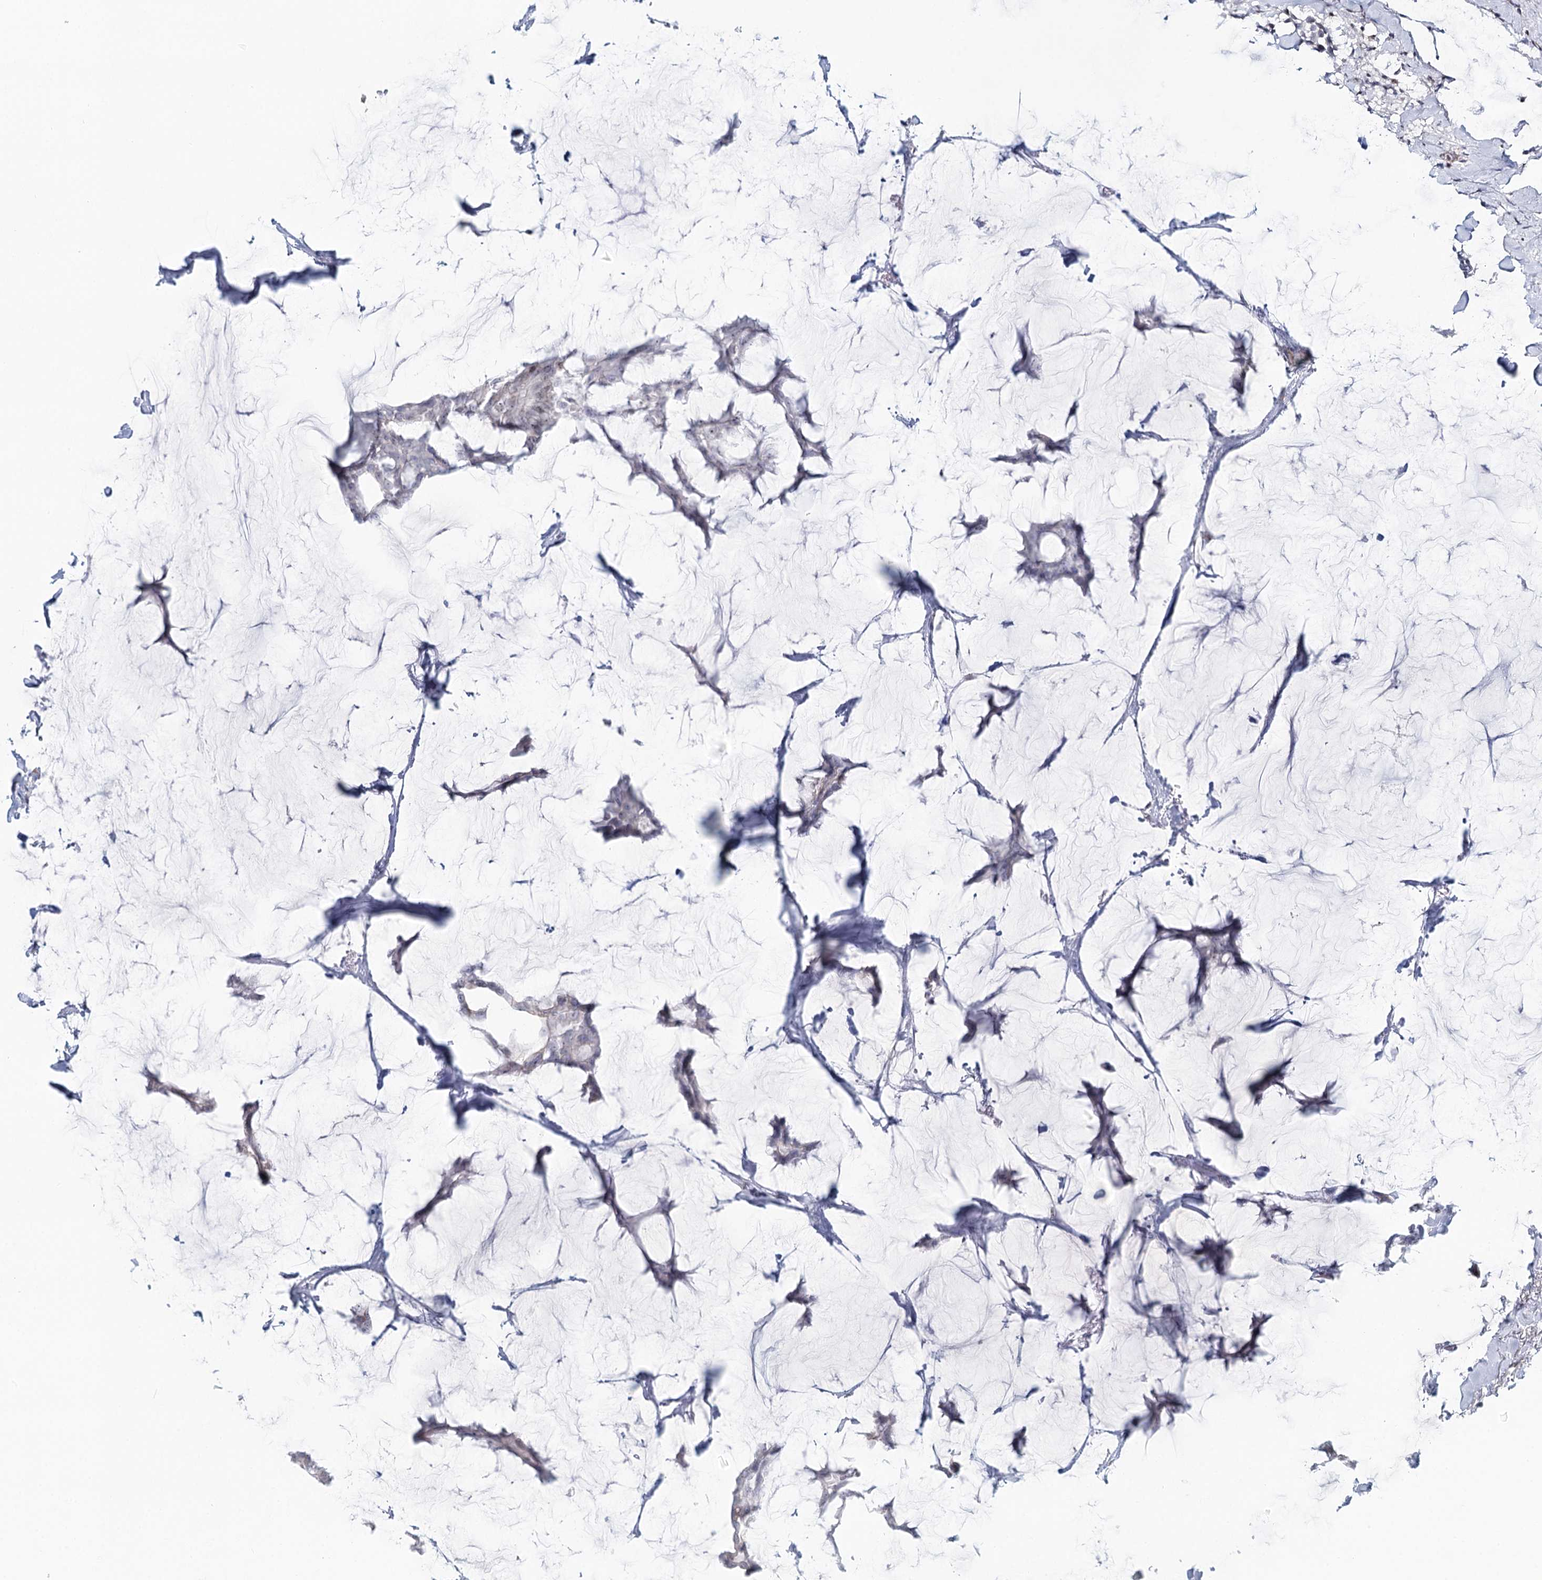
{"staining": {"intensity": "negative", "quantity": "none", "location": "none"}, "tissue": "breast cancer", "cell_type": "Tumor cells", "image_type": "cancer", "snomed": [{"axis": "morphology", "description": "Duct carcinoma"}, {"axis": "topography", "description": "Breast"}], "caption": "The image shows no staining of tumor cells in breast cancer (invasive ductal carcinoma).", "gene": "ZFYVE28", "patient": {"sex": "female", "age": 93}}